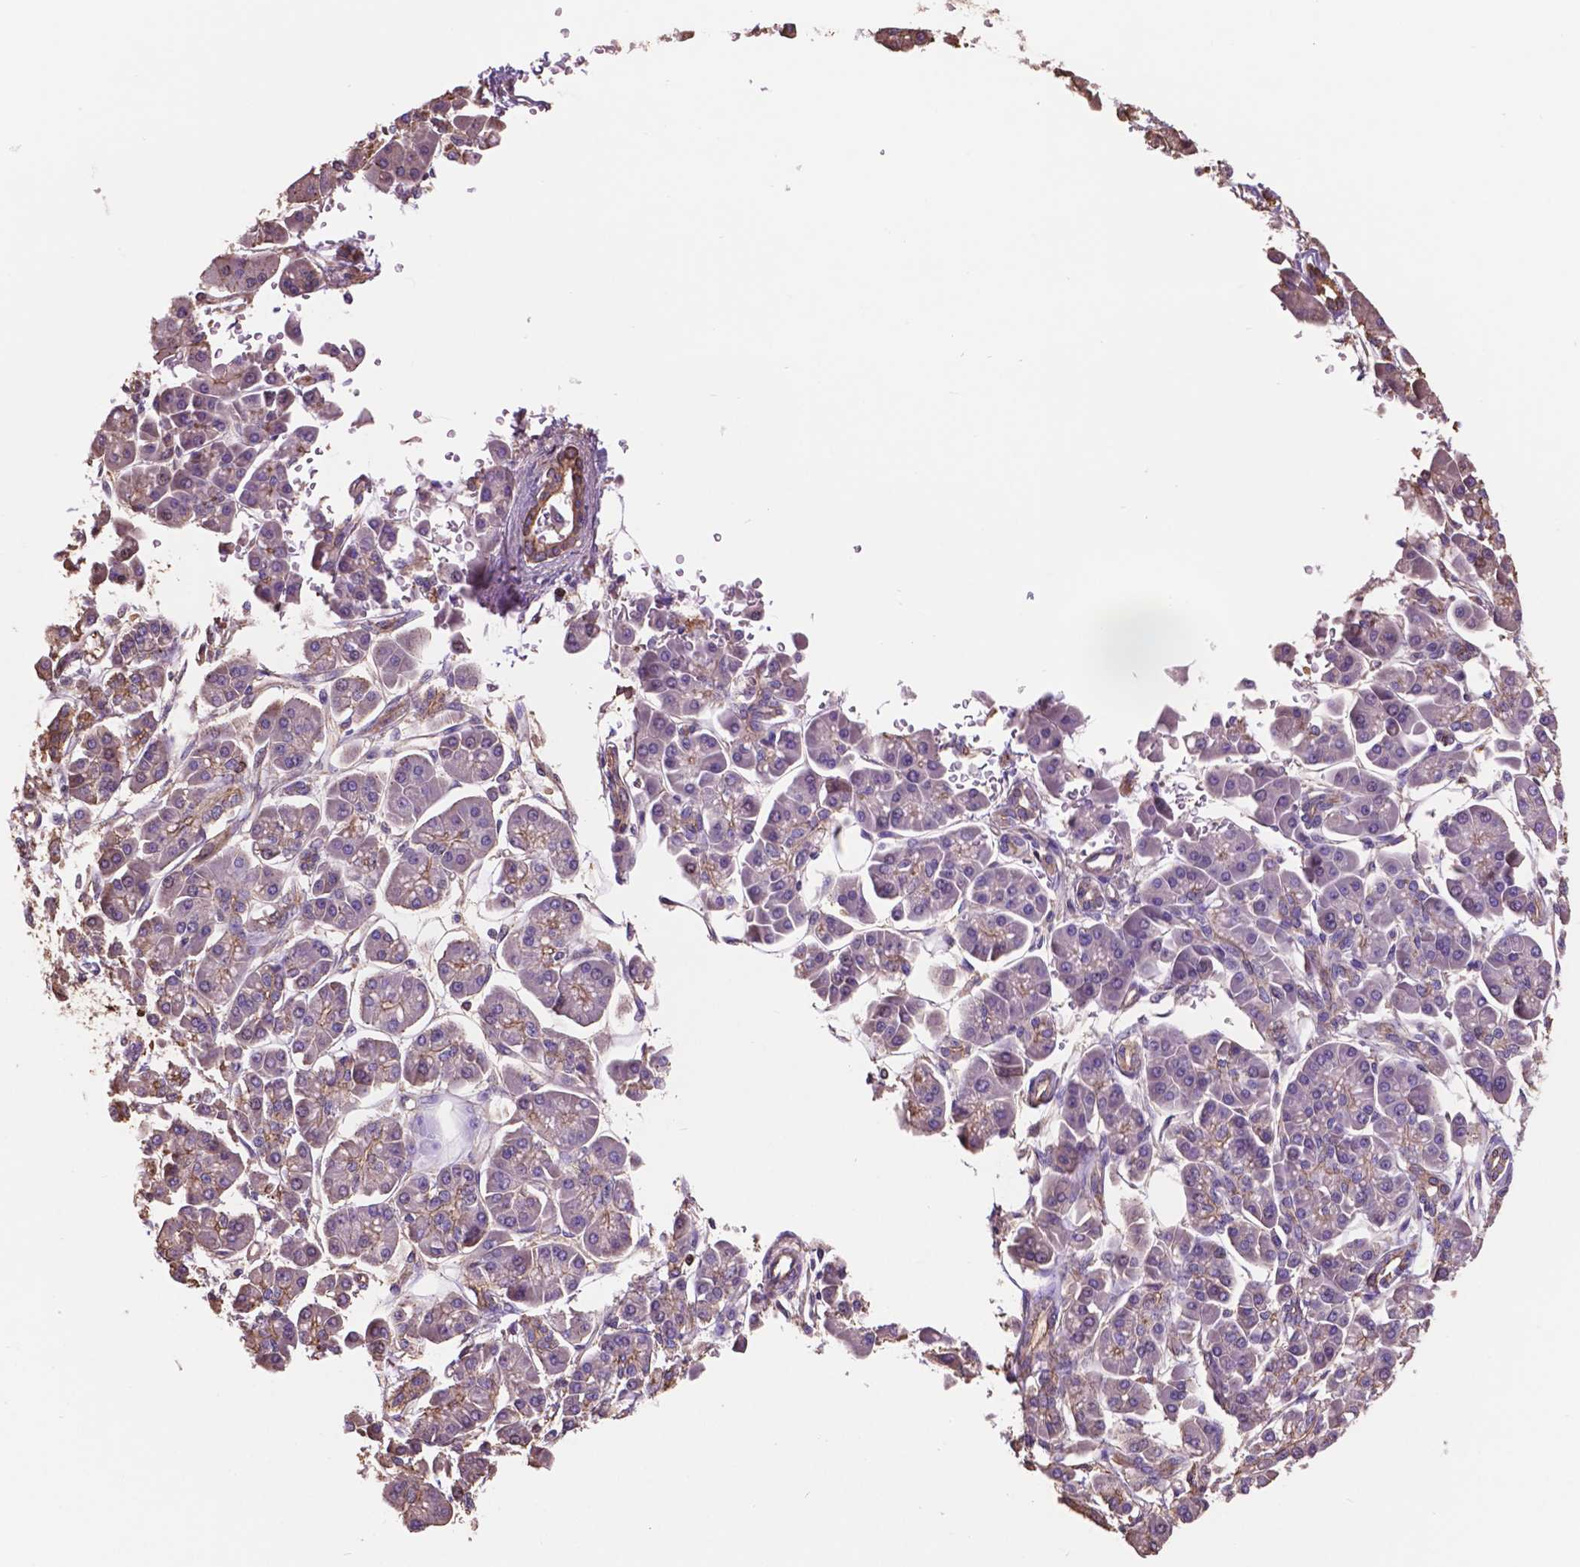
{"staining": {"intensity": "negative", "quantity": "none", "location": "none"}, "tissue": "pancreatic cancer", "cell_type": "Tumor cells", "image_type": "cancer", "snomed": [{"axis": "morphology", "description": "Adenocarcinoma, NOS"}, {"axis": "topography", "description": "Pancreas"}], "caption": "Immunohistochemical staining of human pancreatic cancer exhibits no significant staining in tumor cells.", "gene": "NIPA2", "patient": {"sex": "female", "age": 77}}